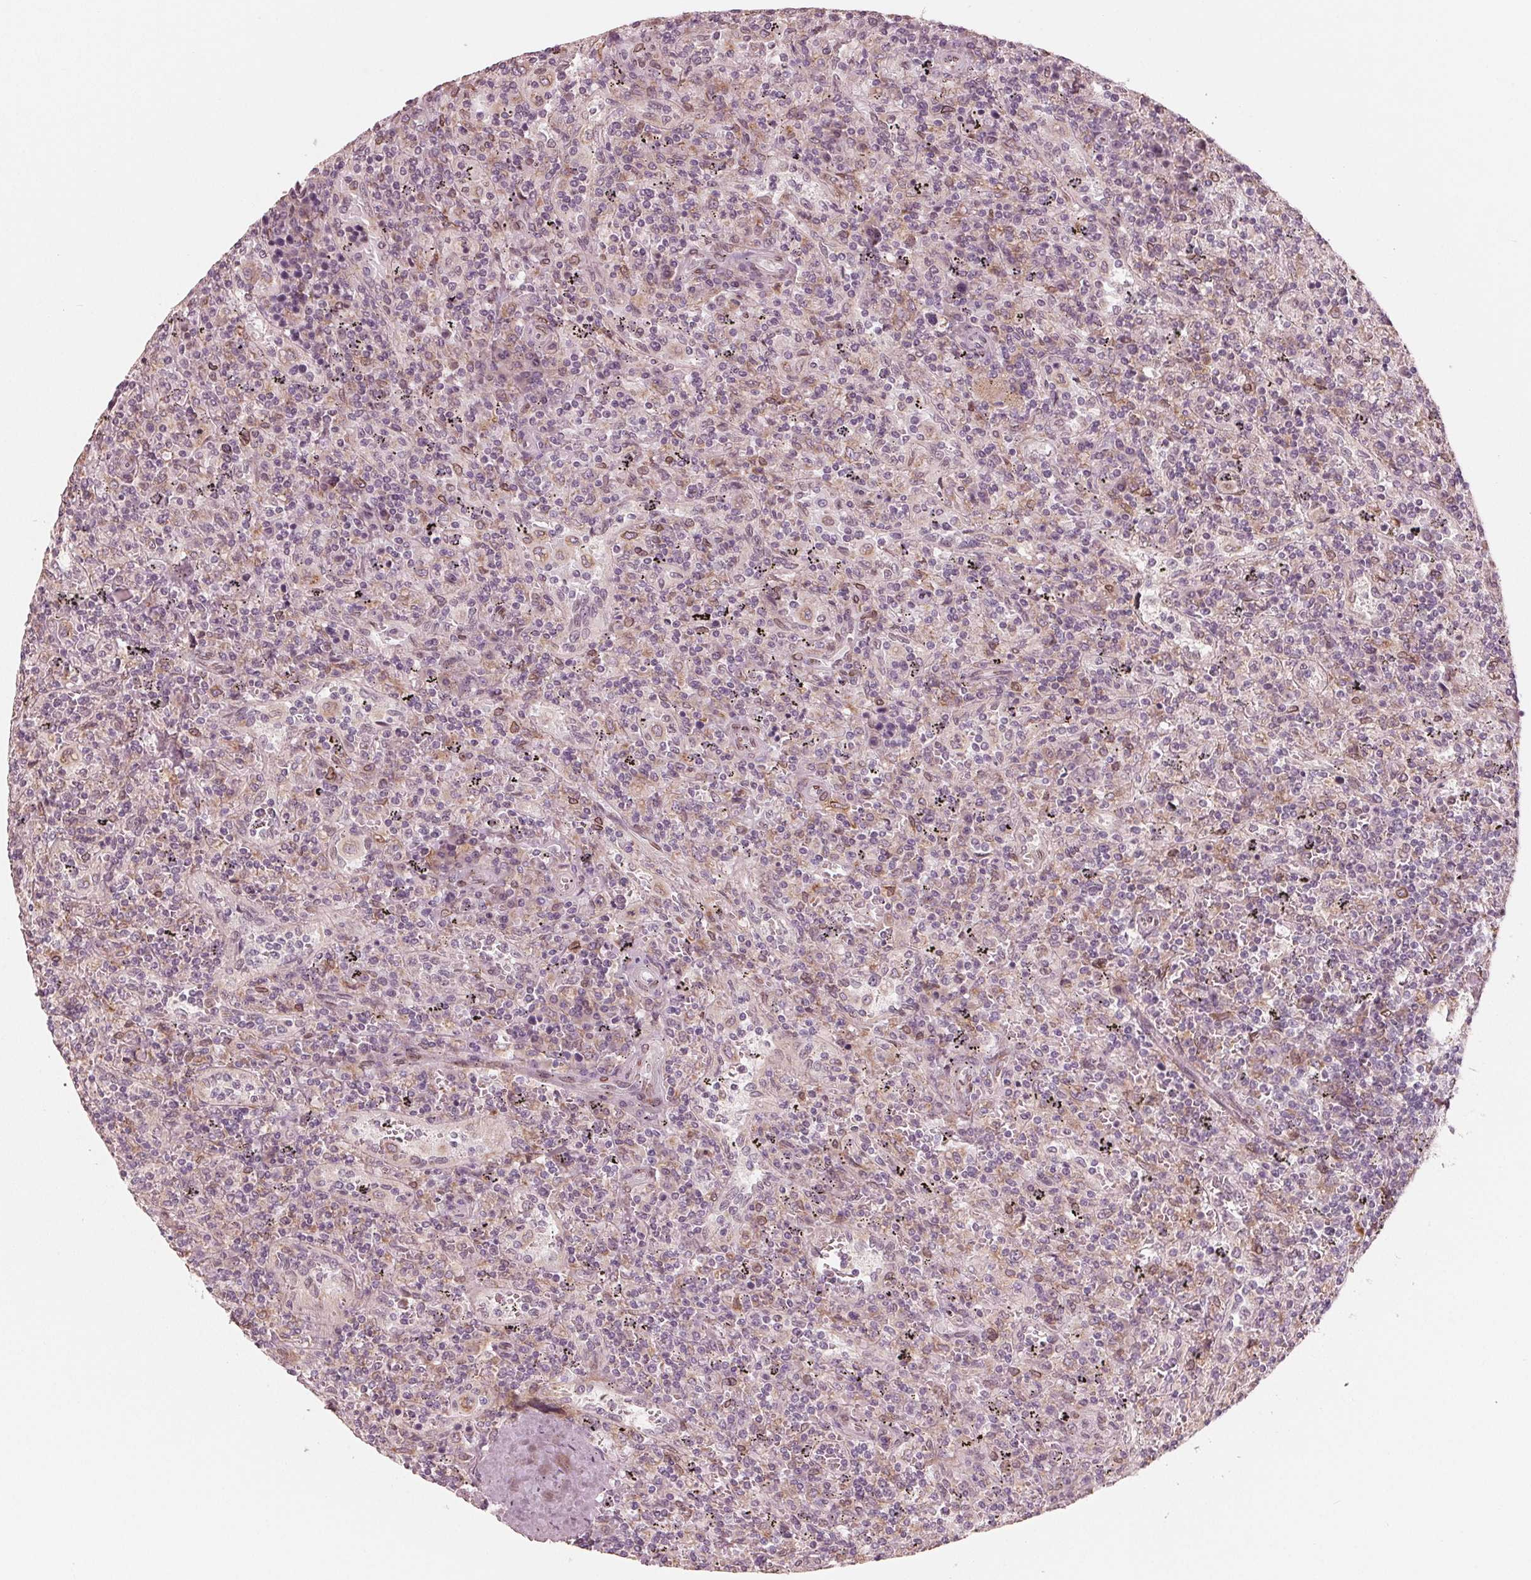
{"staining": {"intensity": "negative", "quantity": "none", "location": "none"}, "tissue": "lymphoma", "cell_type": "Tumor cells", "image_type": "cancer", "snomed": [{"axis": "morphology", "description": "Malignant lymphoma, non-Hodgkin's type, Low grade"}, {"axis": "topography", "description": "Spleen"}], "caption": "DAB (3,3'-diaminobenzidine) immunohistochemical staining of lymphoma exhibits no significant expression in tumor cells.", "gene": "IKBIP", "patient": {"sex": "male", "age": 62}}